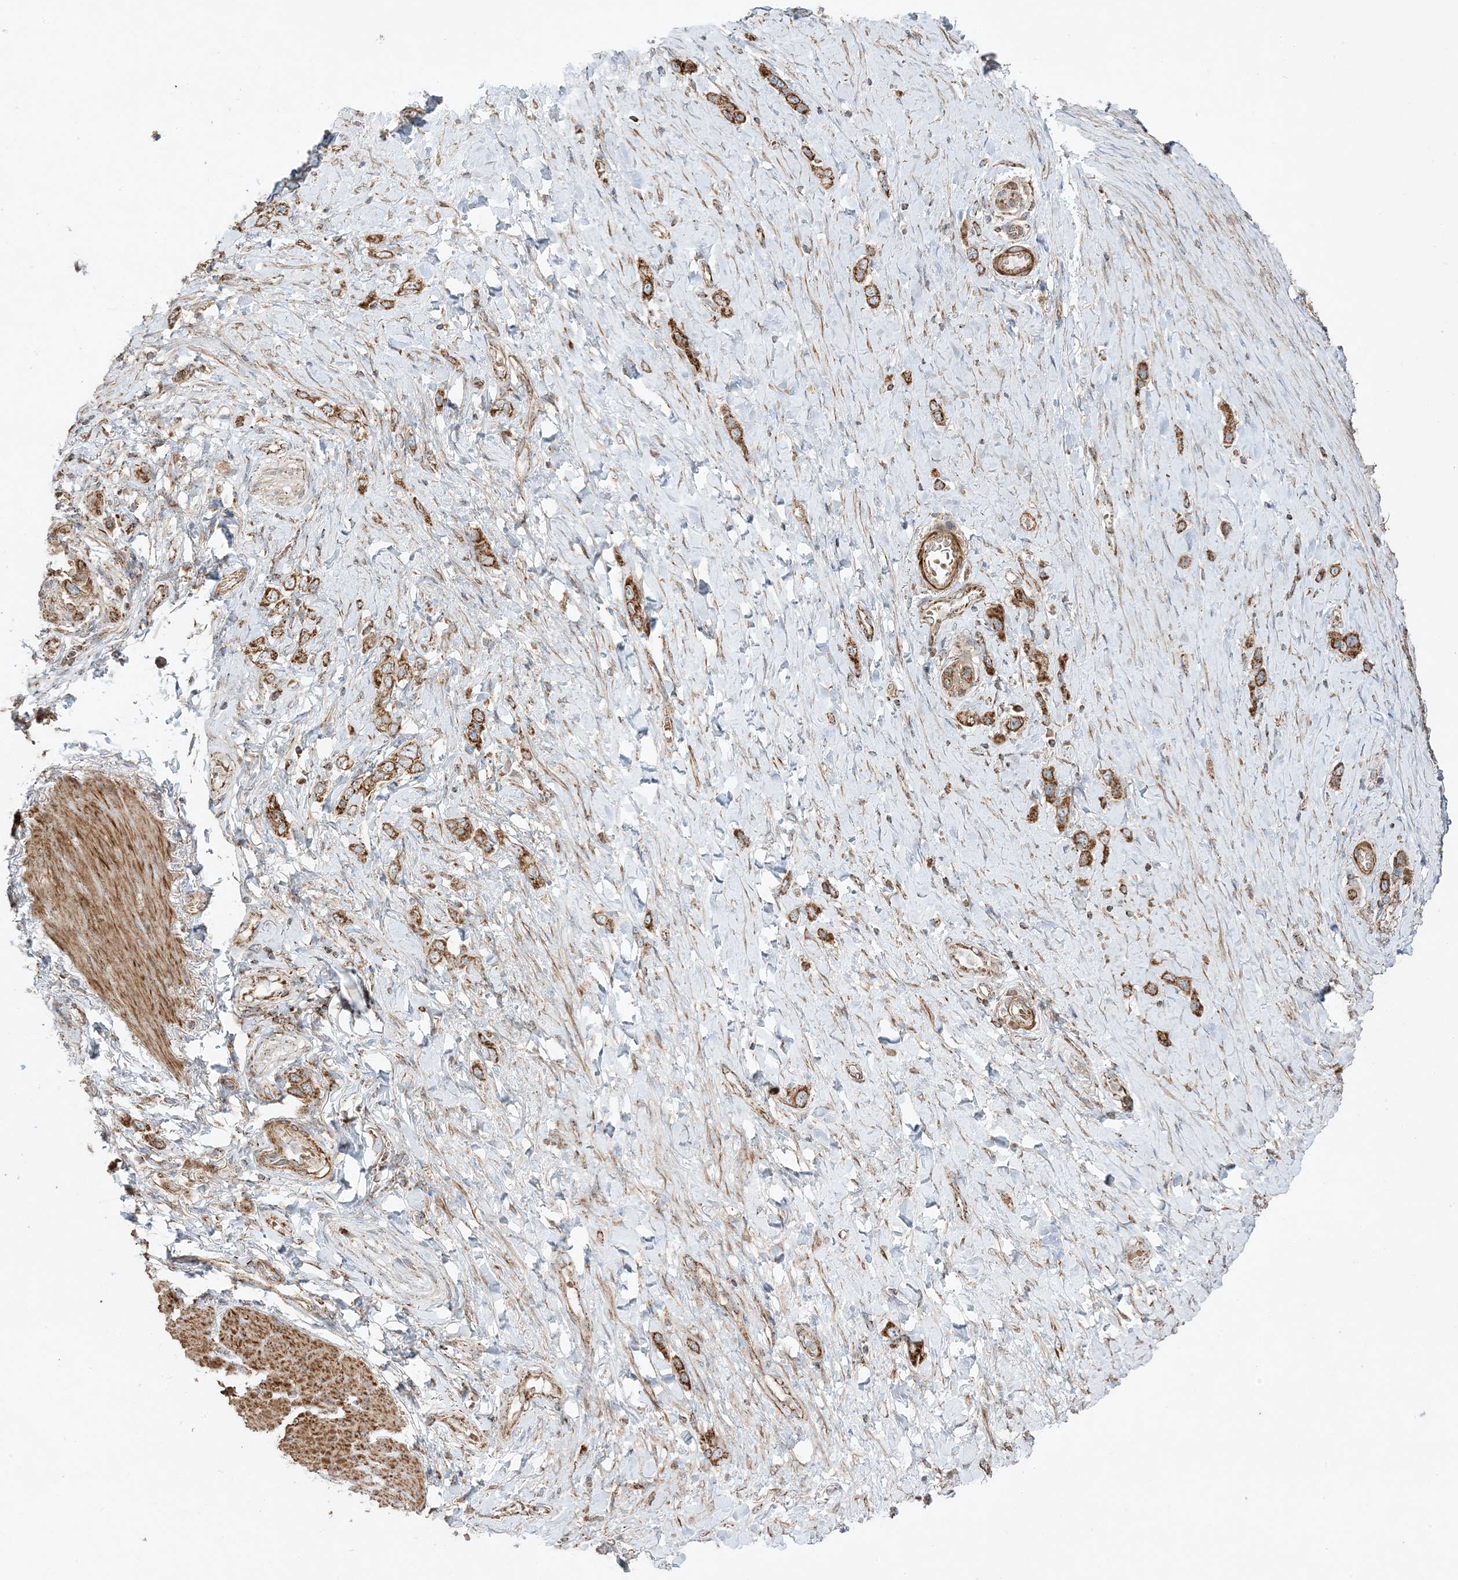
{"staining": {"intensity": "moderate", "quantity": ">75%", "location": "cytoplasmic/membranous"}, "tissue": "stomach cancer", "cell_type": "Tumor cells", "image_type": "cancer", "snomed": [{"axis": "morphology", "description": "Adenocarcinoma, NOS"}, {"axis": "topography", "description": "Stomach"}], "caption": "Immunohistochemical staining of adenocarcinoma (stomach) reveals moderate cytoplasmic/membranous protein positivity in approximately >75% of tumor cells. (IHC, brightfield microscopy, high magnification).", "gene": "AARS2", "patient": {"sex": "female", "age": 65}}